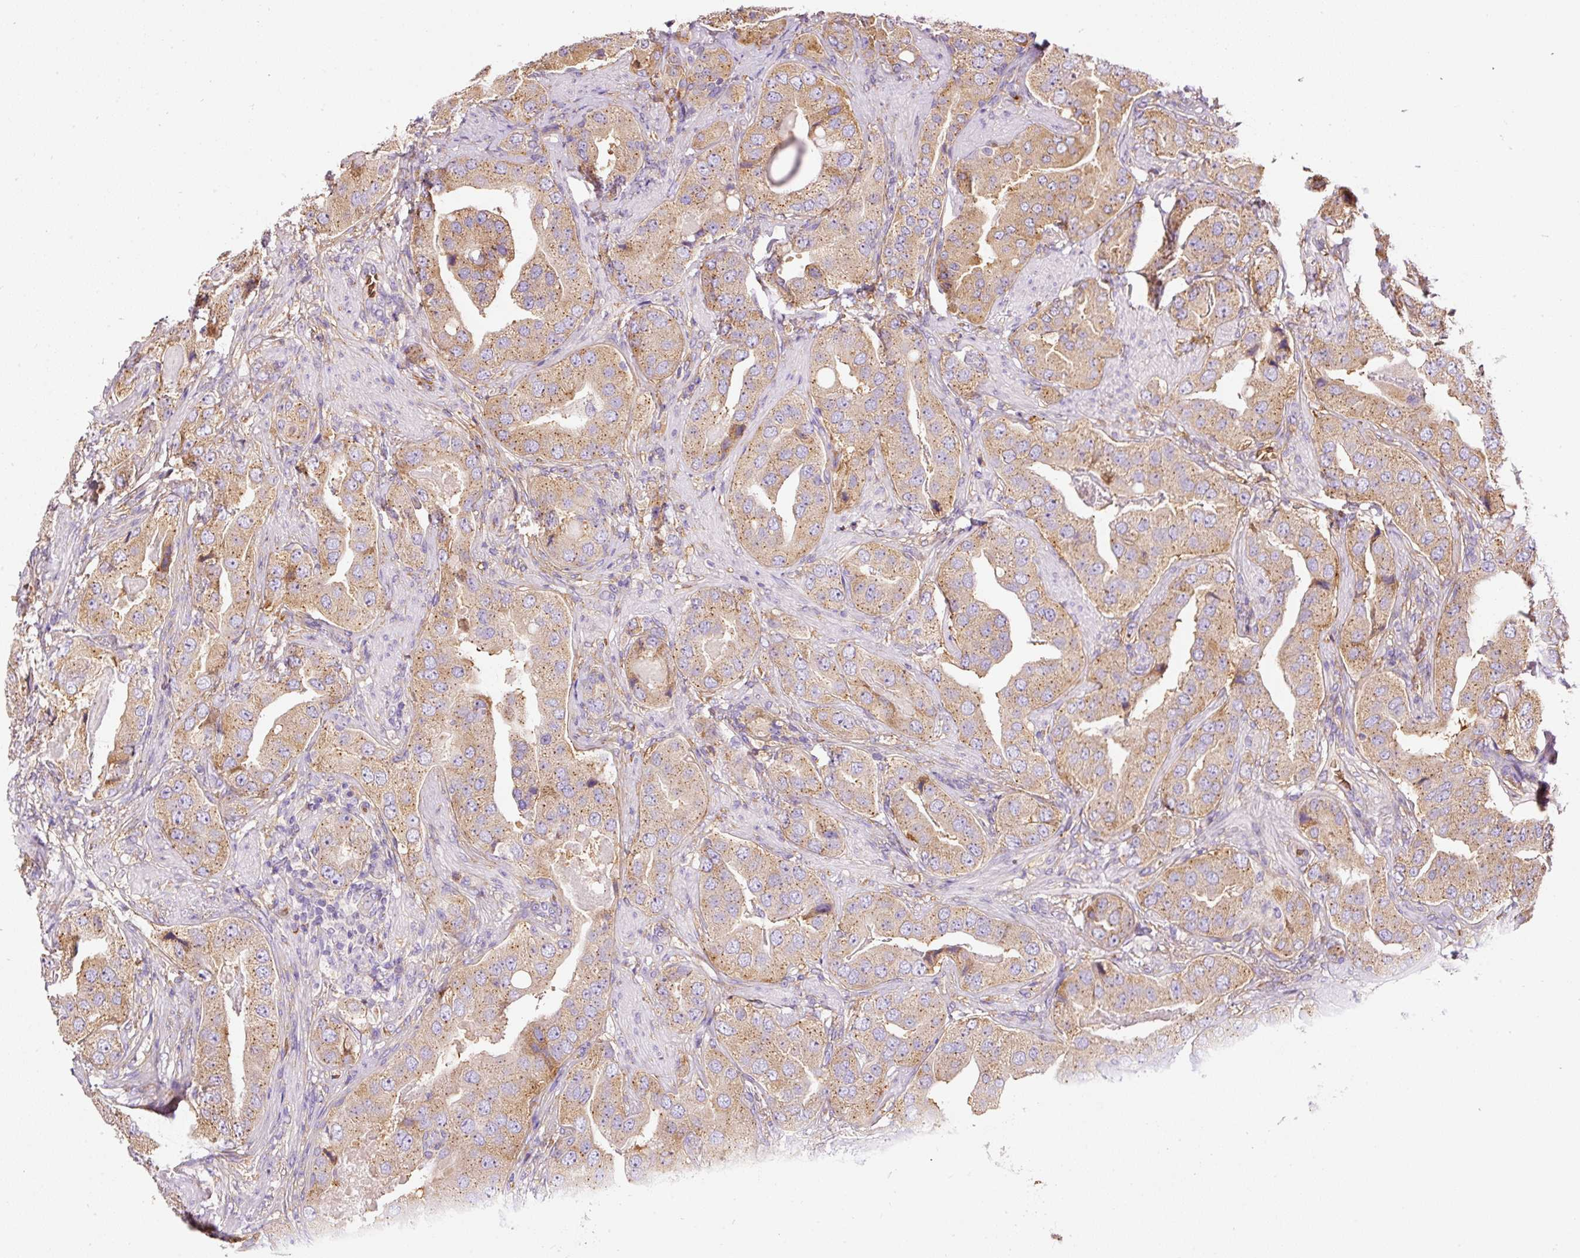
{"staining": {"intensity": "moderate", "quantity": ">75%", "location": "cytoplasmic/membranous"}, "tissue": "prostate cancer", "cell_type": "Tumor cells", "image_type": "cancer", "snomed": [{"axis": "morphology", "description": "Adenocarcinoma, High grade"}, {"axis": "topography", "description": "Prostate"}], "caption": "Immunohistochemical staining of prostate high-grade adenocarcinoma shows medium levels of moderate cytoplasmic/membranous expression in about >75% of tumor cells. (DAB = brown stain, brightfield microscopy at high magnification).", "gene": "PRRC2A", "patient": {"sex": "male", "age": 63}}